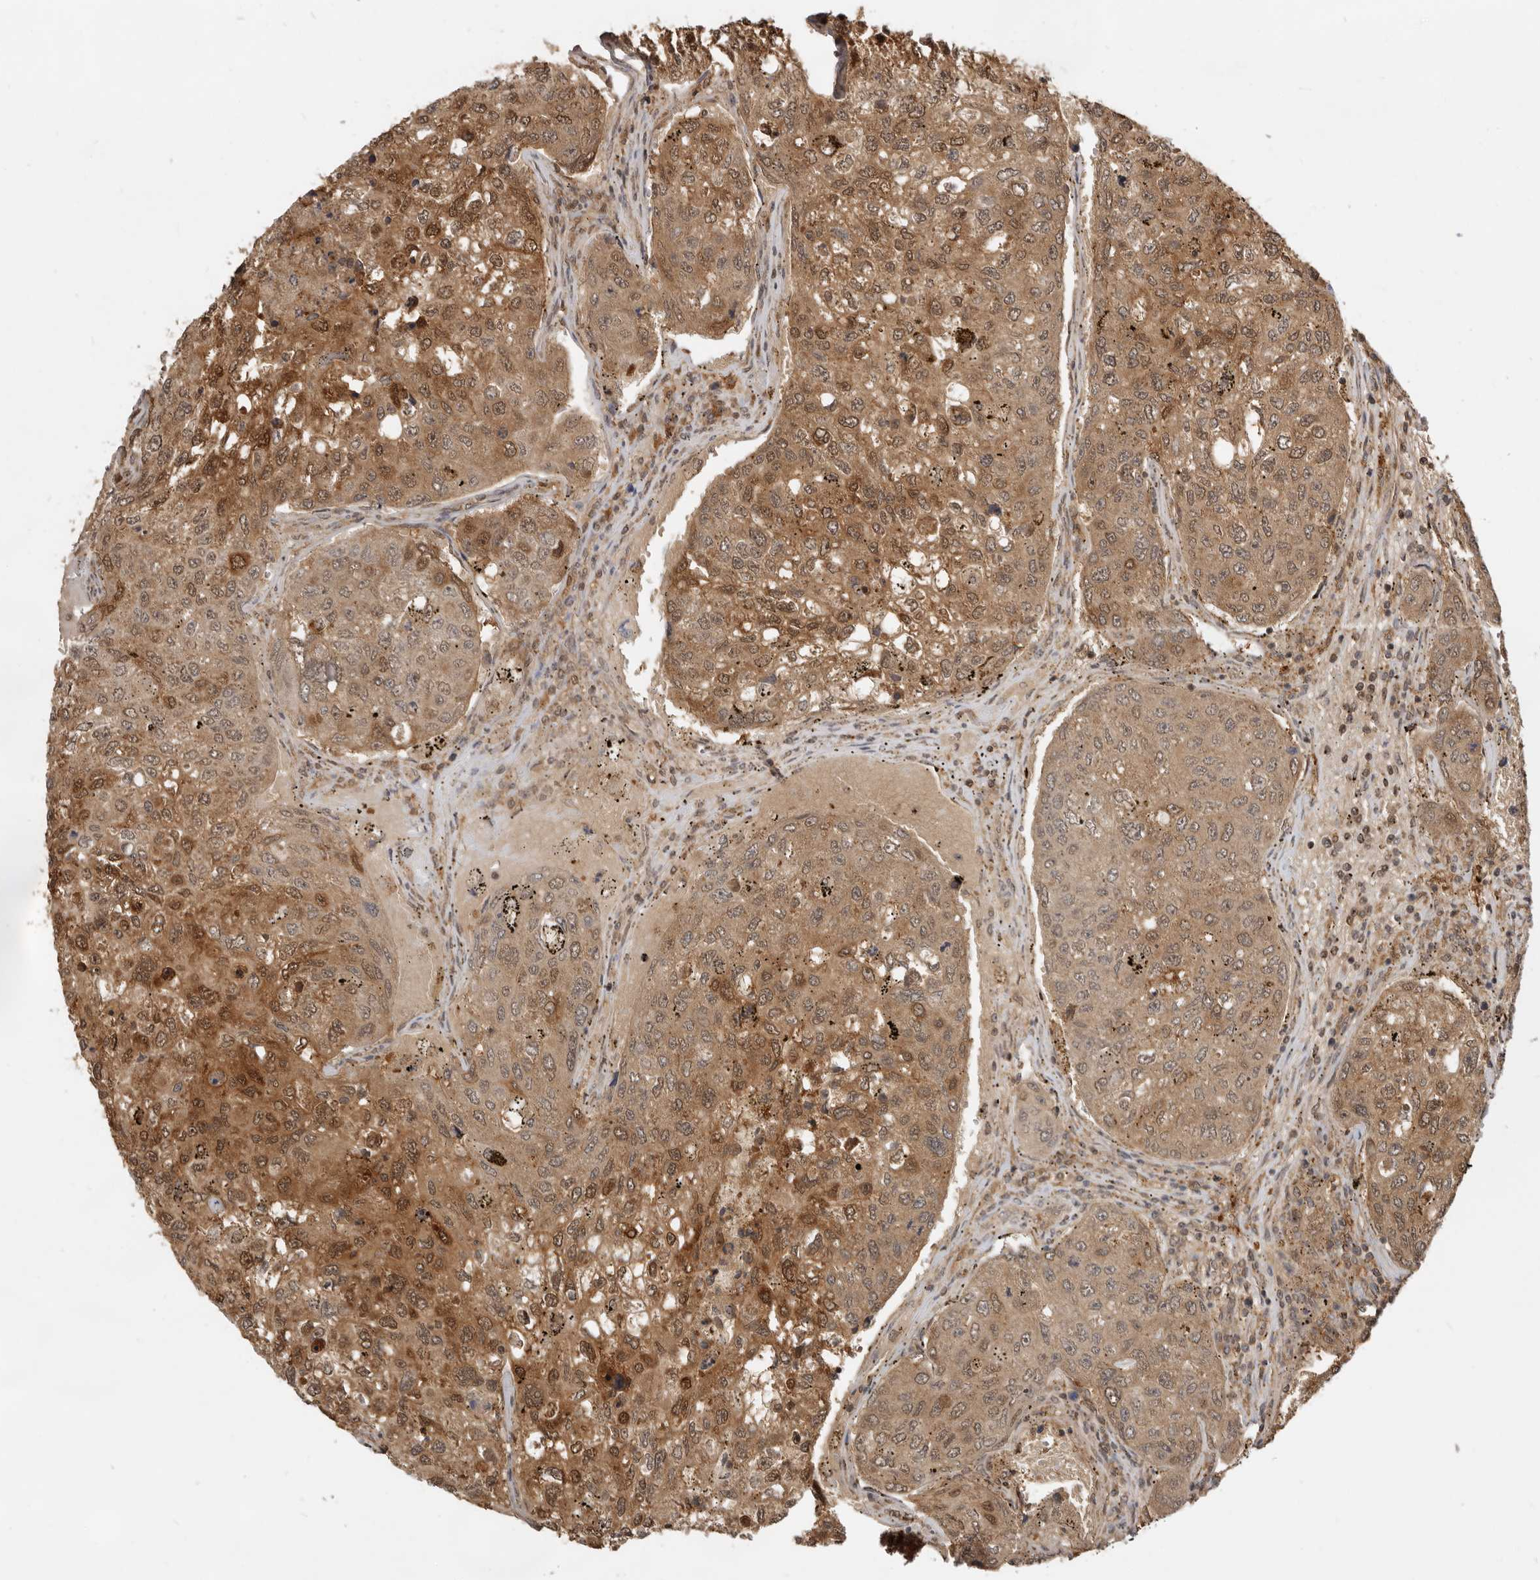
{"staining": {"intensity": "moderate", "quantity": ">75%", "location": "cytoplasmic/membranous,nuclear"}, "tissue": "urothelial cancer", "cell_type": "Tumor cells", "image_type": "cancer", "snomed": [{"axis": "morphology", "description": "Urothelial carcinoma, High grade"}, {"axis": "topography", "description": "Lymph node"}, {"axis": "topography", "description": "Urinary bladder"}], "caption": "The photomicrograph shows immunohistochemical staining of urothelial carcinoma (high-grade). There is moderate cytoplasmic/membranous and nuclear expression is identified in approximately >75% of tumor cells.", "gene": "ADPRS", "patient": {"sex": "male", "age": 51}}